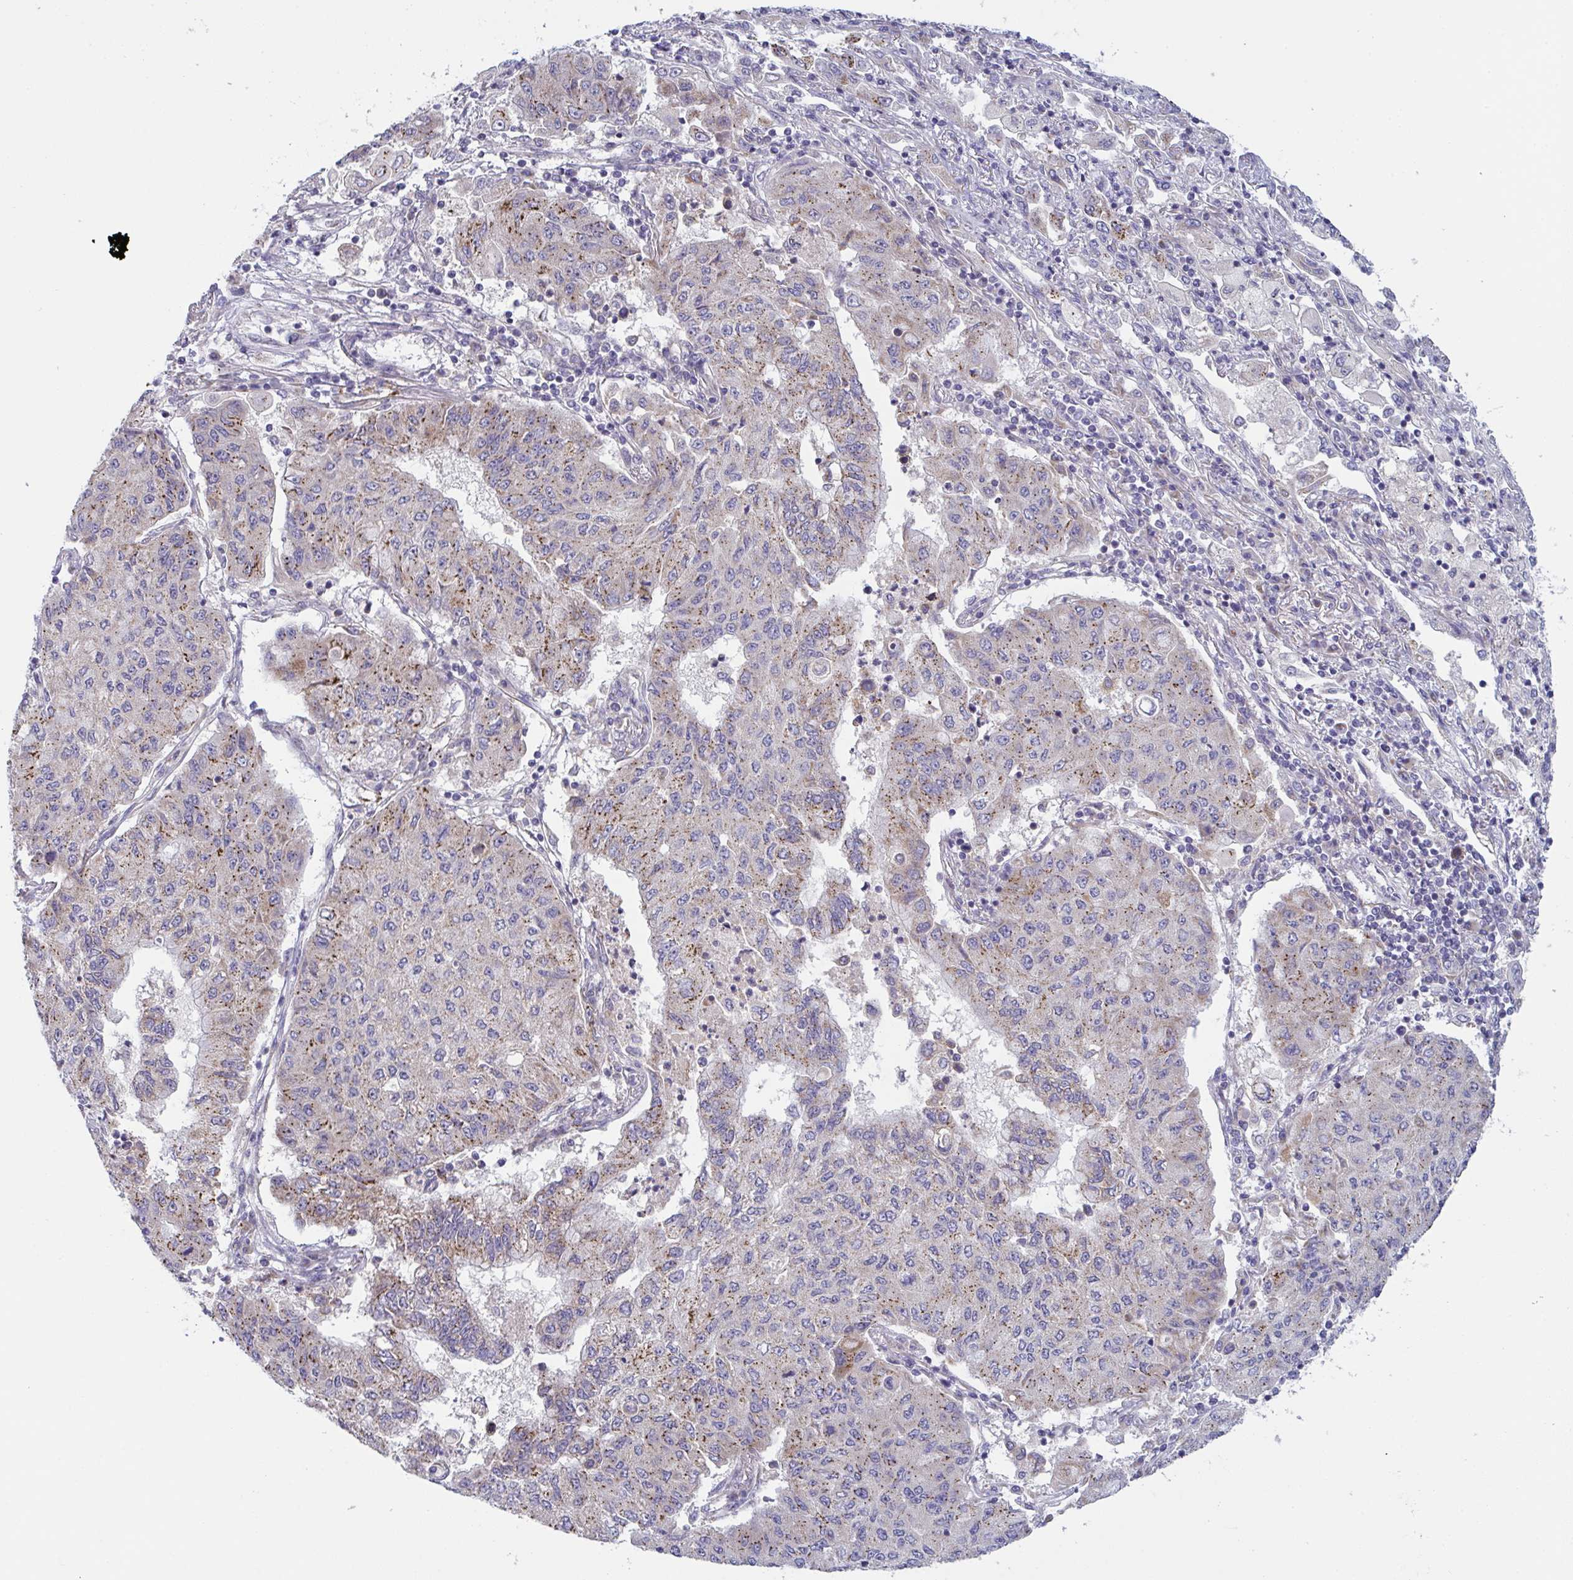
{"staining": {"intensity": "weak", "quantity": "25%-75%", "location": "cytoplasmic/membranous"}, "tissue": "lung cancer", "cell_type": "Tumor cells", "image_type": "cancer", "snomed": [{"axis": "morphology", "description": "Squamous cell carcinoma, NOS"}, {"axis": "topography", "description": "Lung"}], "caption": "Lung cancer (squamous cell carcinoma) stained with a brown dye shows weak cytoplasmic/membranous positive expression in approximately 25%-75% of tumor cells.", "gene": "MRPS2", "patient": {"sex": "male", "age": 74}}